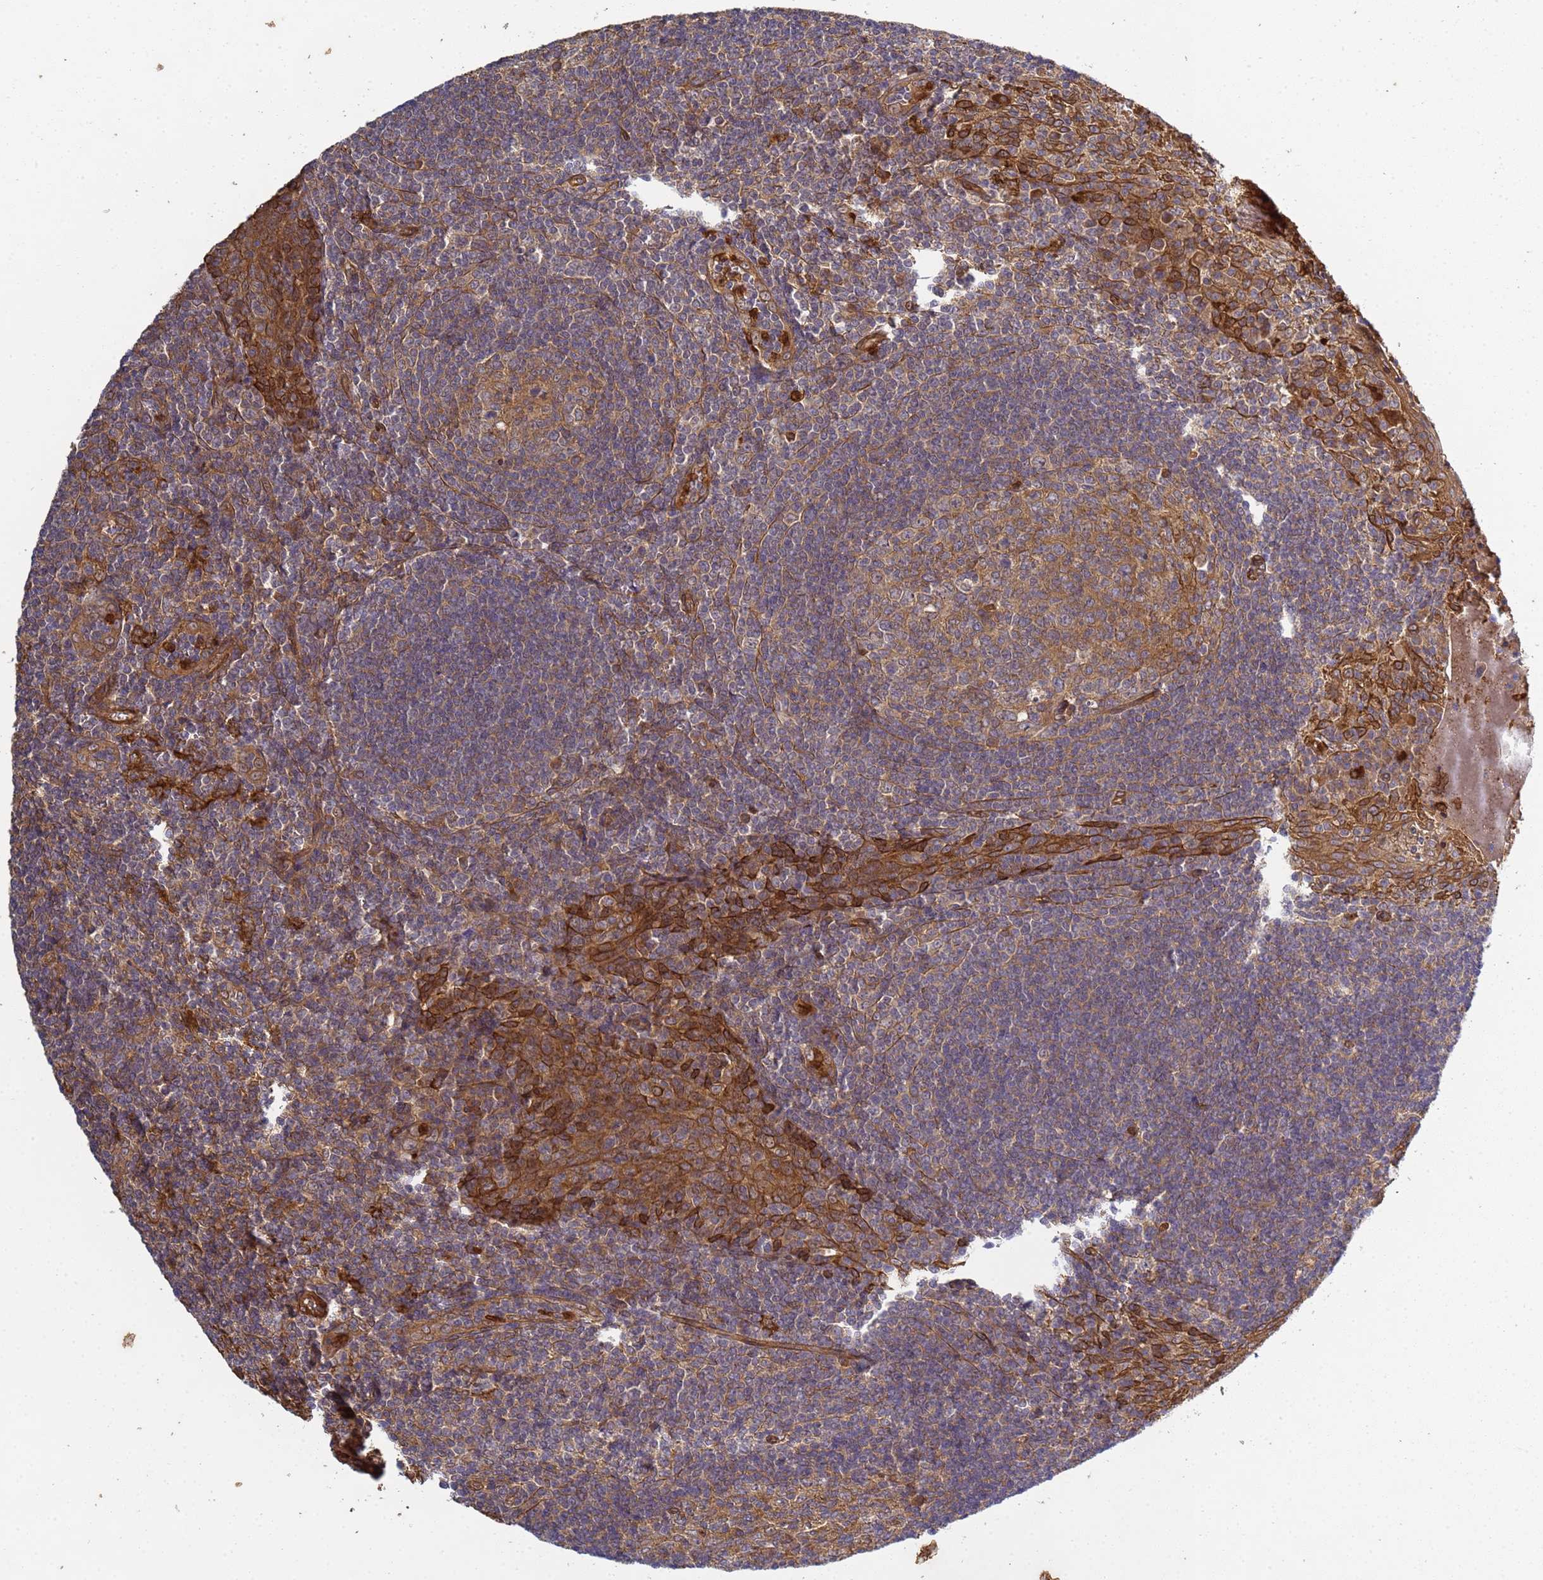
{"staining": {"intensity": "moderate", "quantity": ">75%", "location": "cytoplasmic/membranous"}, "tissue": "tonsil", "cell_type": "Germinal center cells", "image_type": "normal", "snomed": [{"axis": "morphology", "description": "Normal tissue, NOS"}, {"axis": "topography", "description": "Tonsil"}], "caption": "Tonsil stained for a protein (brown) displays moderate cytoplasmic/membranous positive expression in about >75% of germinal center cells.", "gene": "C8orf34", "patient": {"sex": "male", "age": 27}}